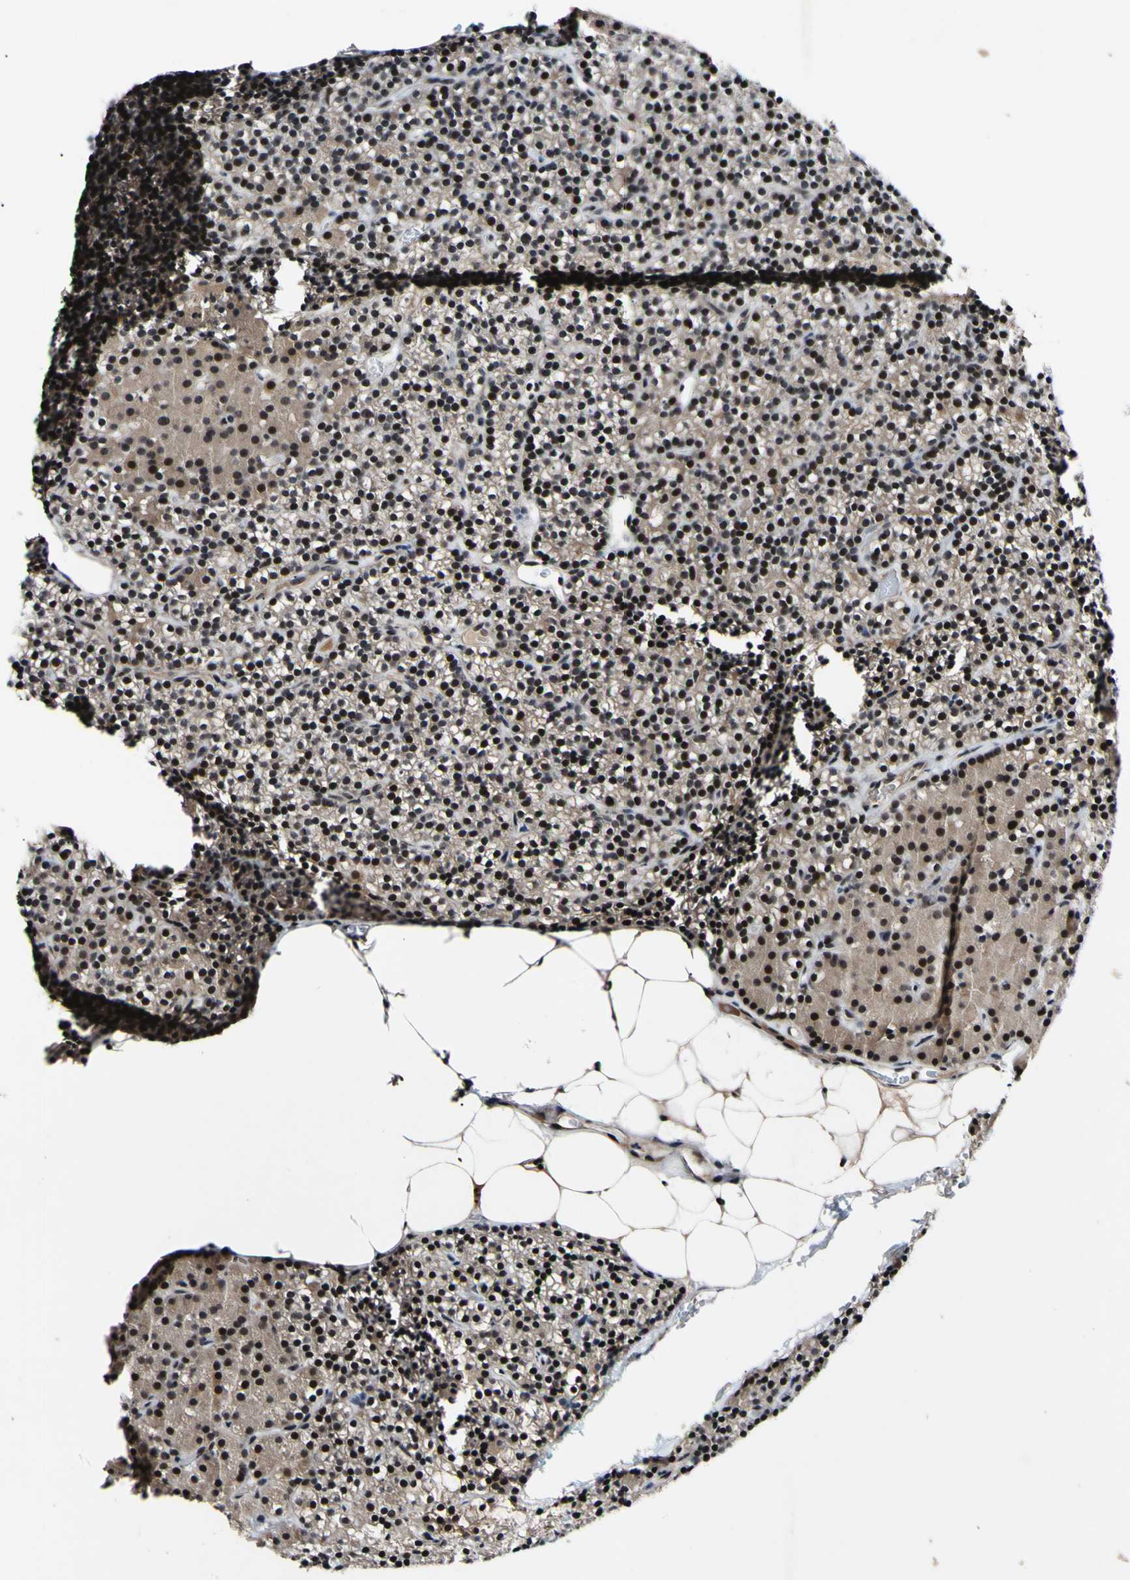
{"staining": {"intensity": "strong", "quantity": "25%-75%", "location": "nuclear"}, "tissue": "parathyroid gland", "cell_type": "Glandular cells", "image_type": "normal", "snomed": [{"axis": "morphology", "description": "Normal tissue, NOS"}, {"axis": "morphology", "description": "Hyperplasia, NOS"}, {"axis": "topography", "description": "Parathyroid gland"}], "caption": "Glandular cells show strong nuclear positivity in approximately 25%-75% of cells in benign parathyroid gland. Using DAB (brown) and hematoxylin (blue) stains, captured at high magnification using brightfield microscopy.", "gene": "POLR2F", "patient": {"sex": "male", "age": 44}}